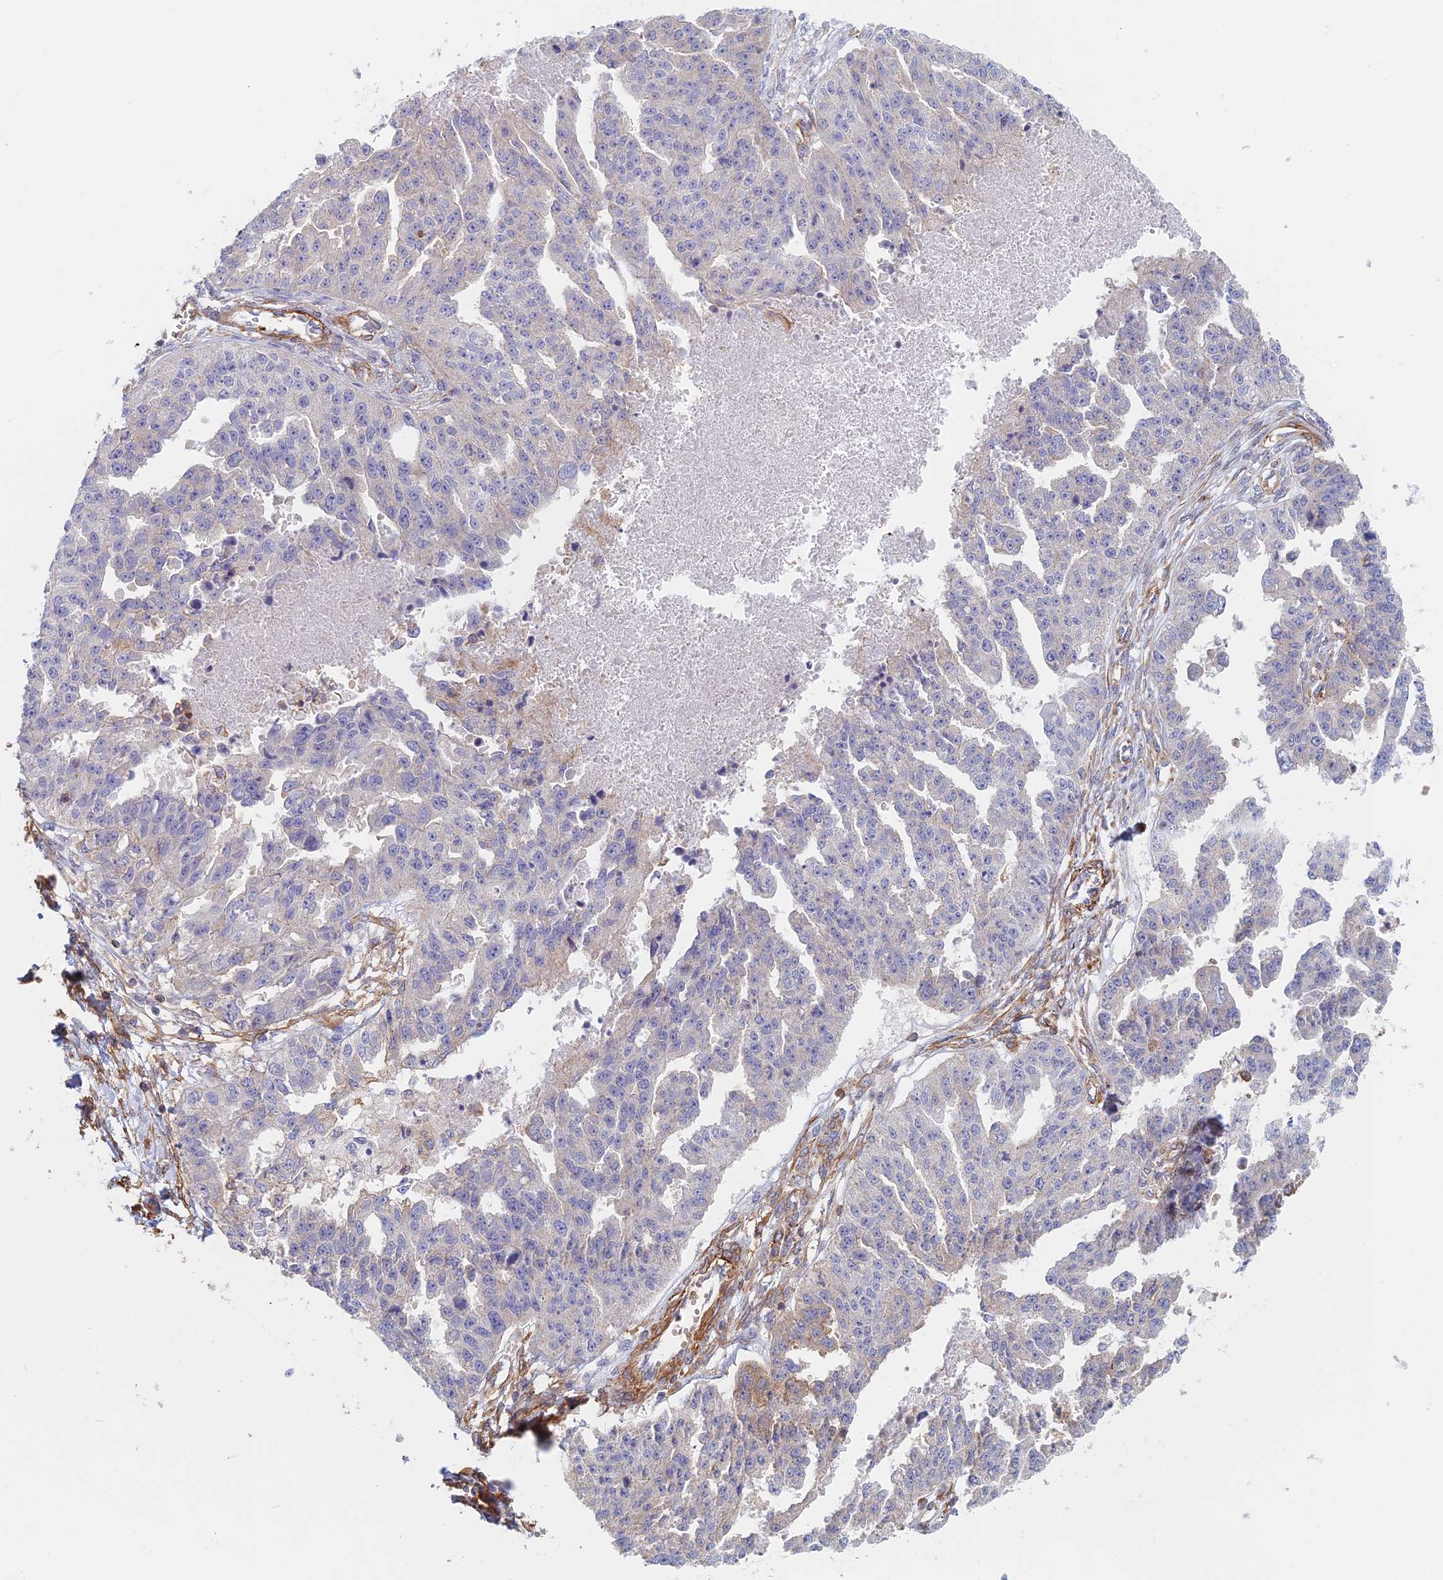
{"staining": {"intensity": "weak", "quantity": "<25%", "location": "cytoplasmic/membranous"}, "tissue": "ovarian cancer", "cell_type": "Tumor cells", "image_type": "cancer", "snomed": [{"axis": "morphology", "description": "Cystadenocarcinoma, serous, NOS"}, {"axis": "topography", "description": "Ovary"}], "caption": "Protein analysis of serous cystadenocarcinoma (ovarian) shows no significant positivity in tumor cells.", "gene": "PAK4", "patient": {"sex": "female", "age": 58}}